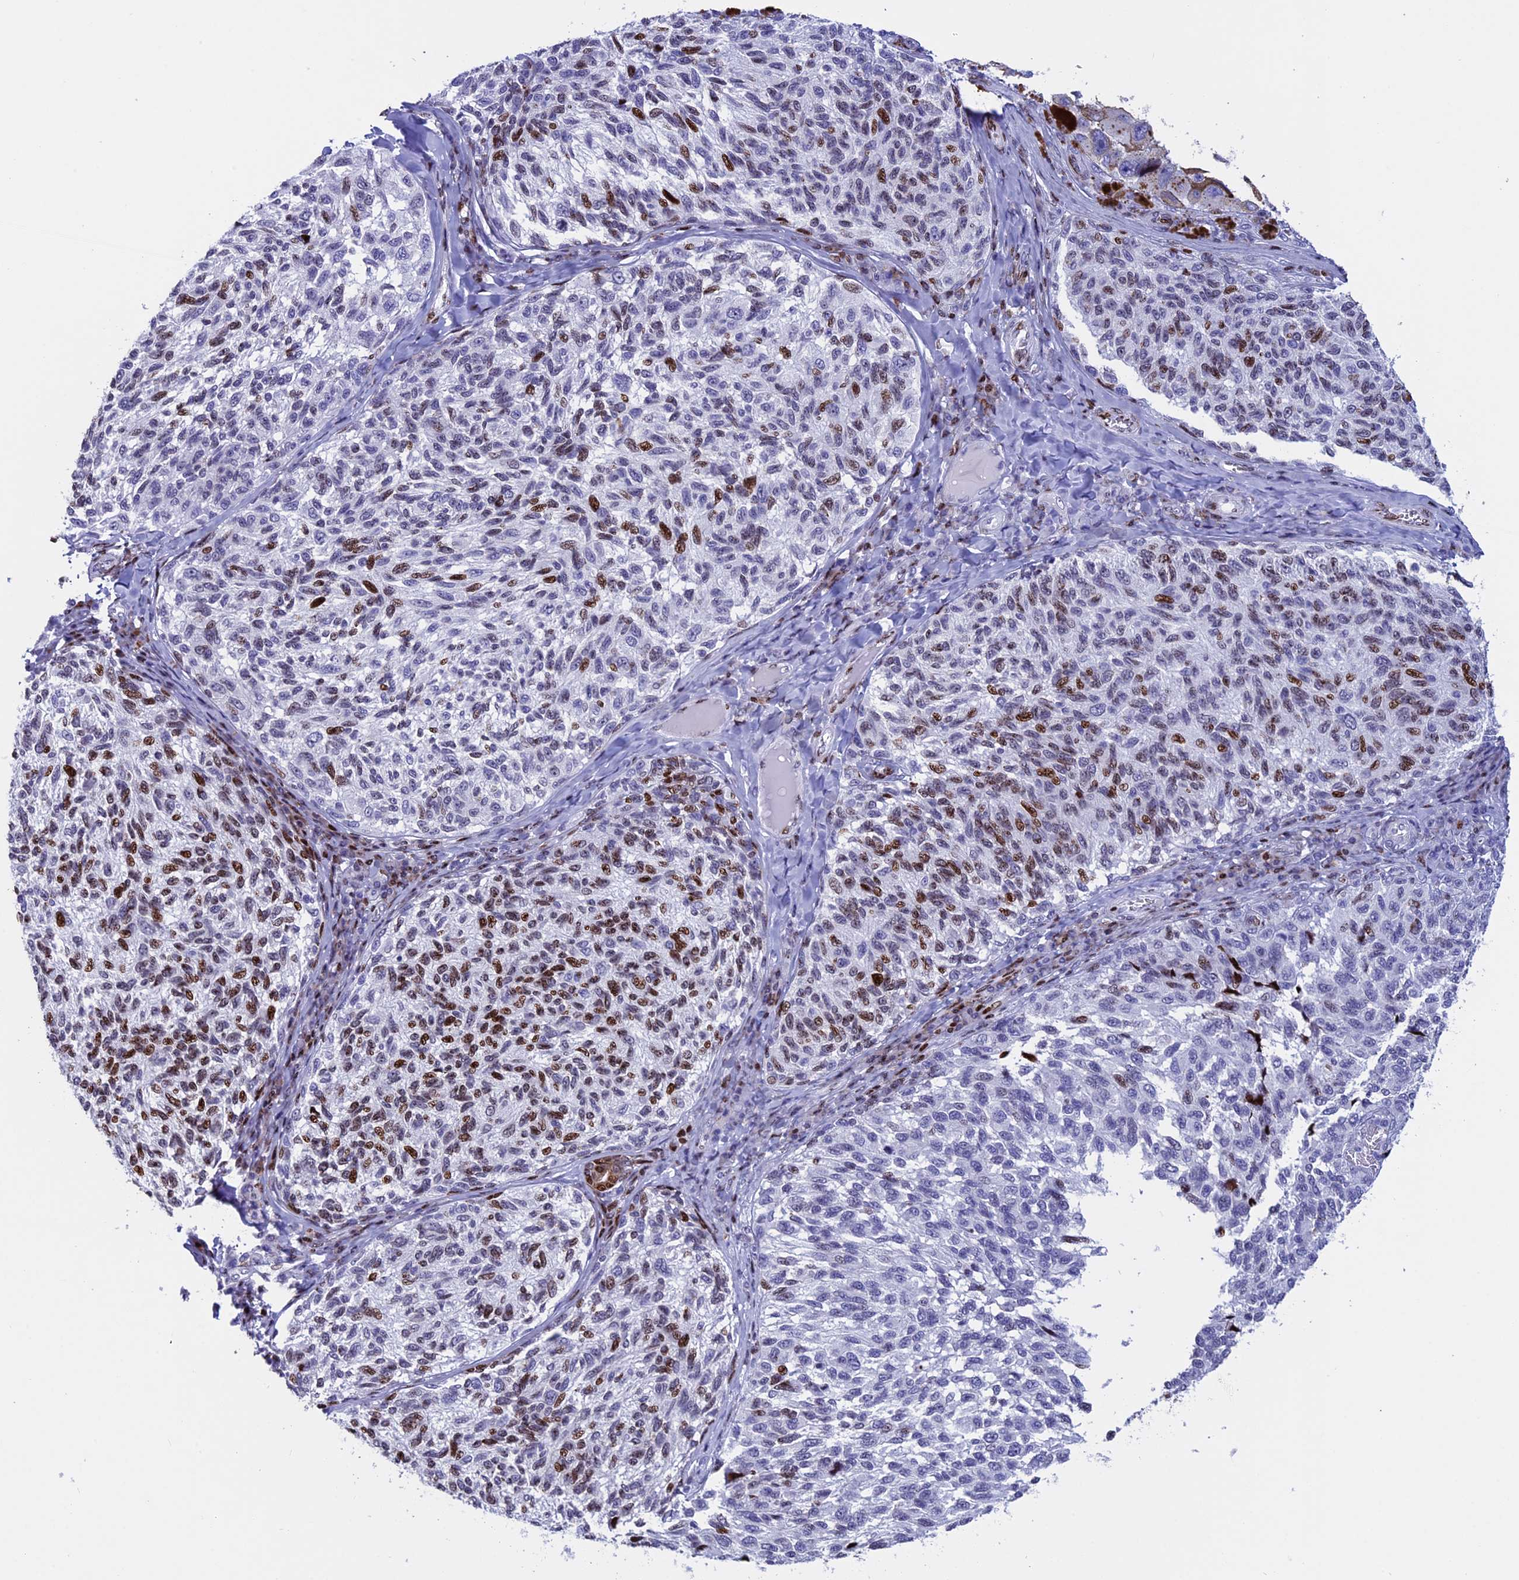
{"staining": {"intensity": "moderate", "quantity": "25%-75%", "location": "nuclear"}, "tissue": "melanoma", "cell_type": "Tumor cells", "image_type": "cancer", "snomed": [{"axis": "morphology", "description": "Malignant melanoma, NOS"}, {"axis": "topography", "description": "Skin"}], "caption": "Malignant melanoma tissue displays moderate nuclear positivity in about 25%-75% of tumor cells, visualized by immunohistochemistry. Using DAB (brown) and hematoxylin (blue) stains, captured at high magnification using brightfield microscopy.", "gene": "BTBD3", "patient": {"sex": "female", "age": 73}}